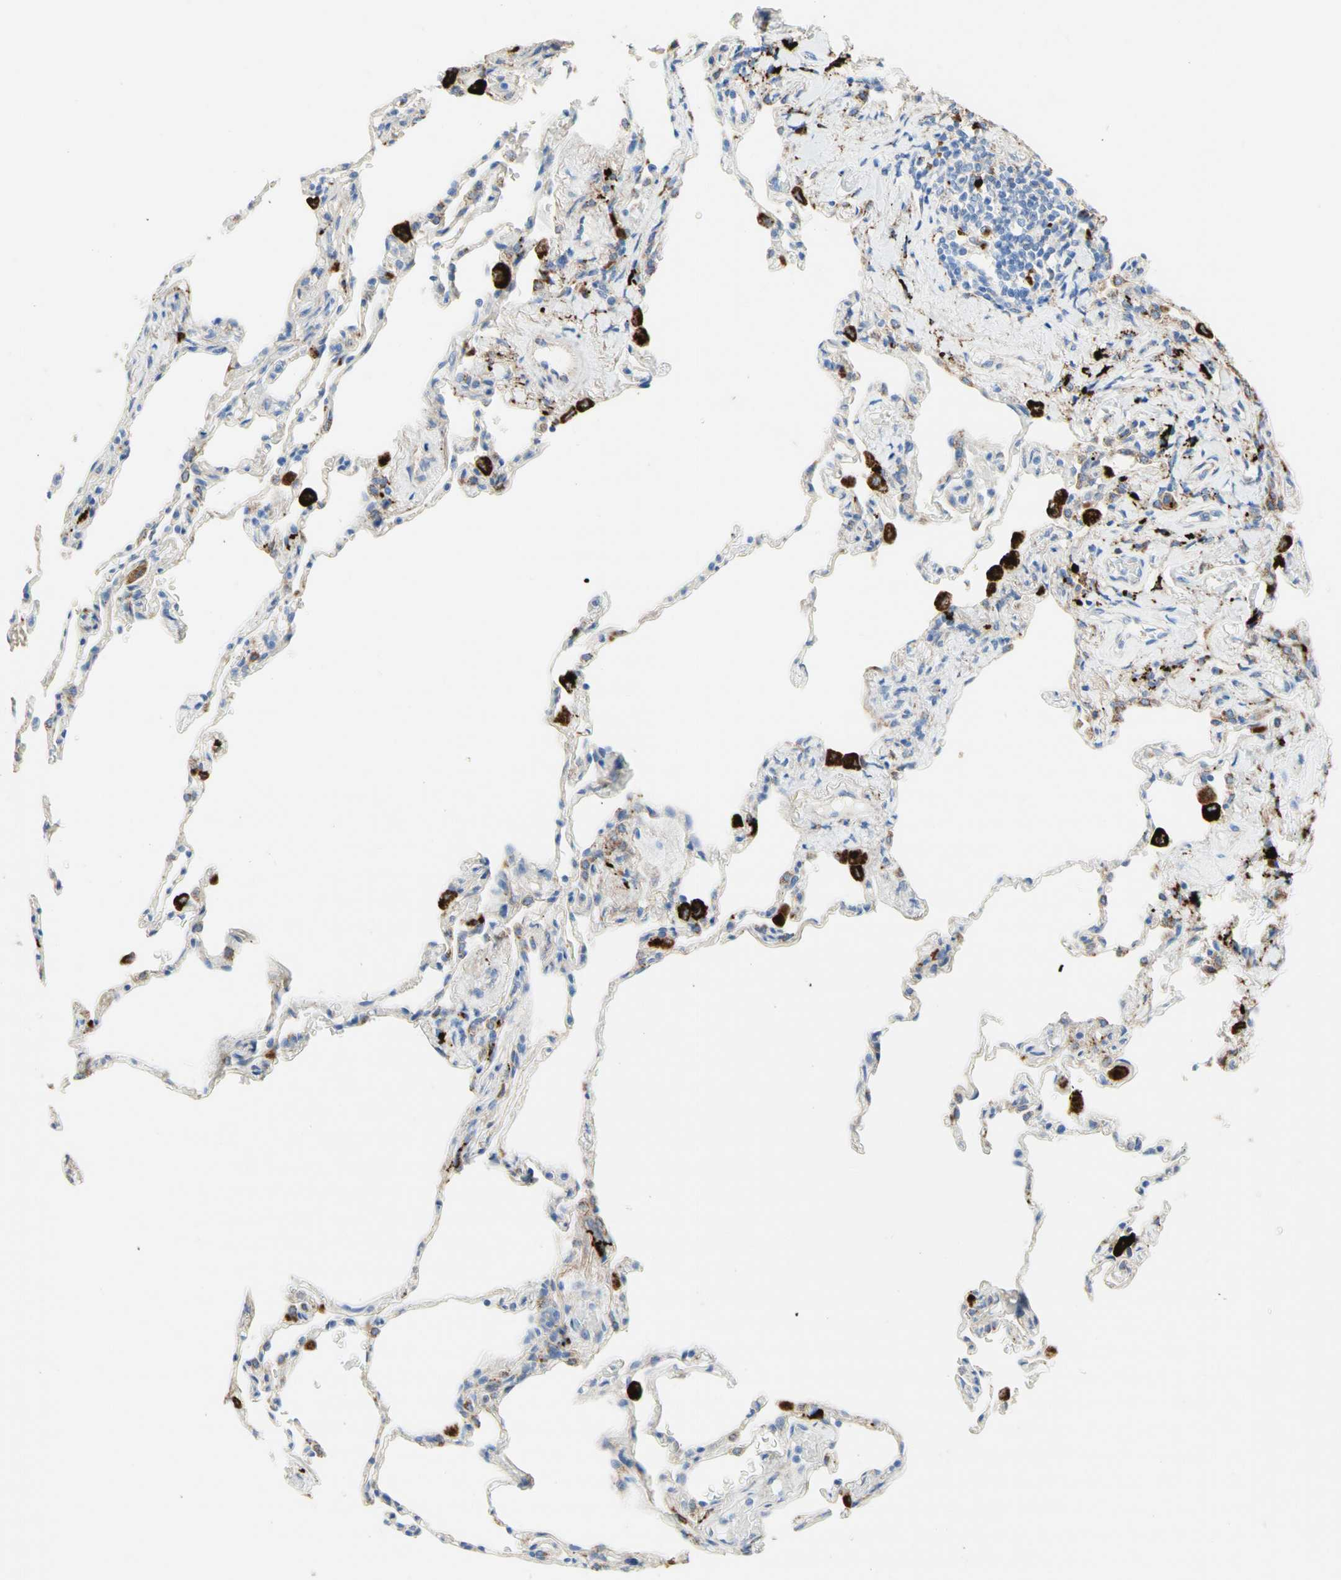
{"staining": {"intensity": "negative", "quantity": "none", "location": "none"}, "tissue": "lung", "cell_type": "Alveolar cells", "image_type": "normal", "snomed": [{"axis": "morphology", "description": "Normal tissue, NOS"}, {"axis": "topography", "description": "Lung"}], "caption": "Immunohistochemistry (IHC) of normal lung shows no staining in alveolar cells. Nuclei are stained in blue.", "gene": "URB2", "patient": {"sex": "male", "age": 59}}